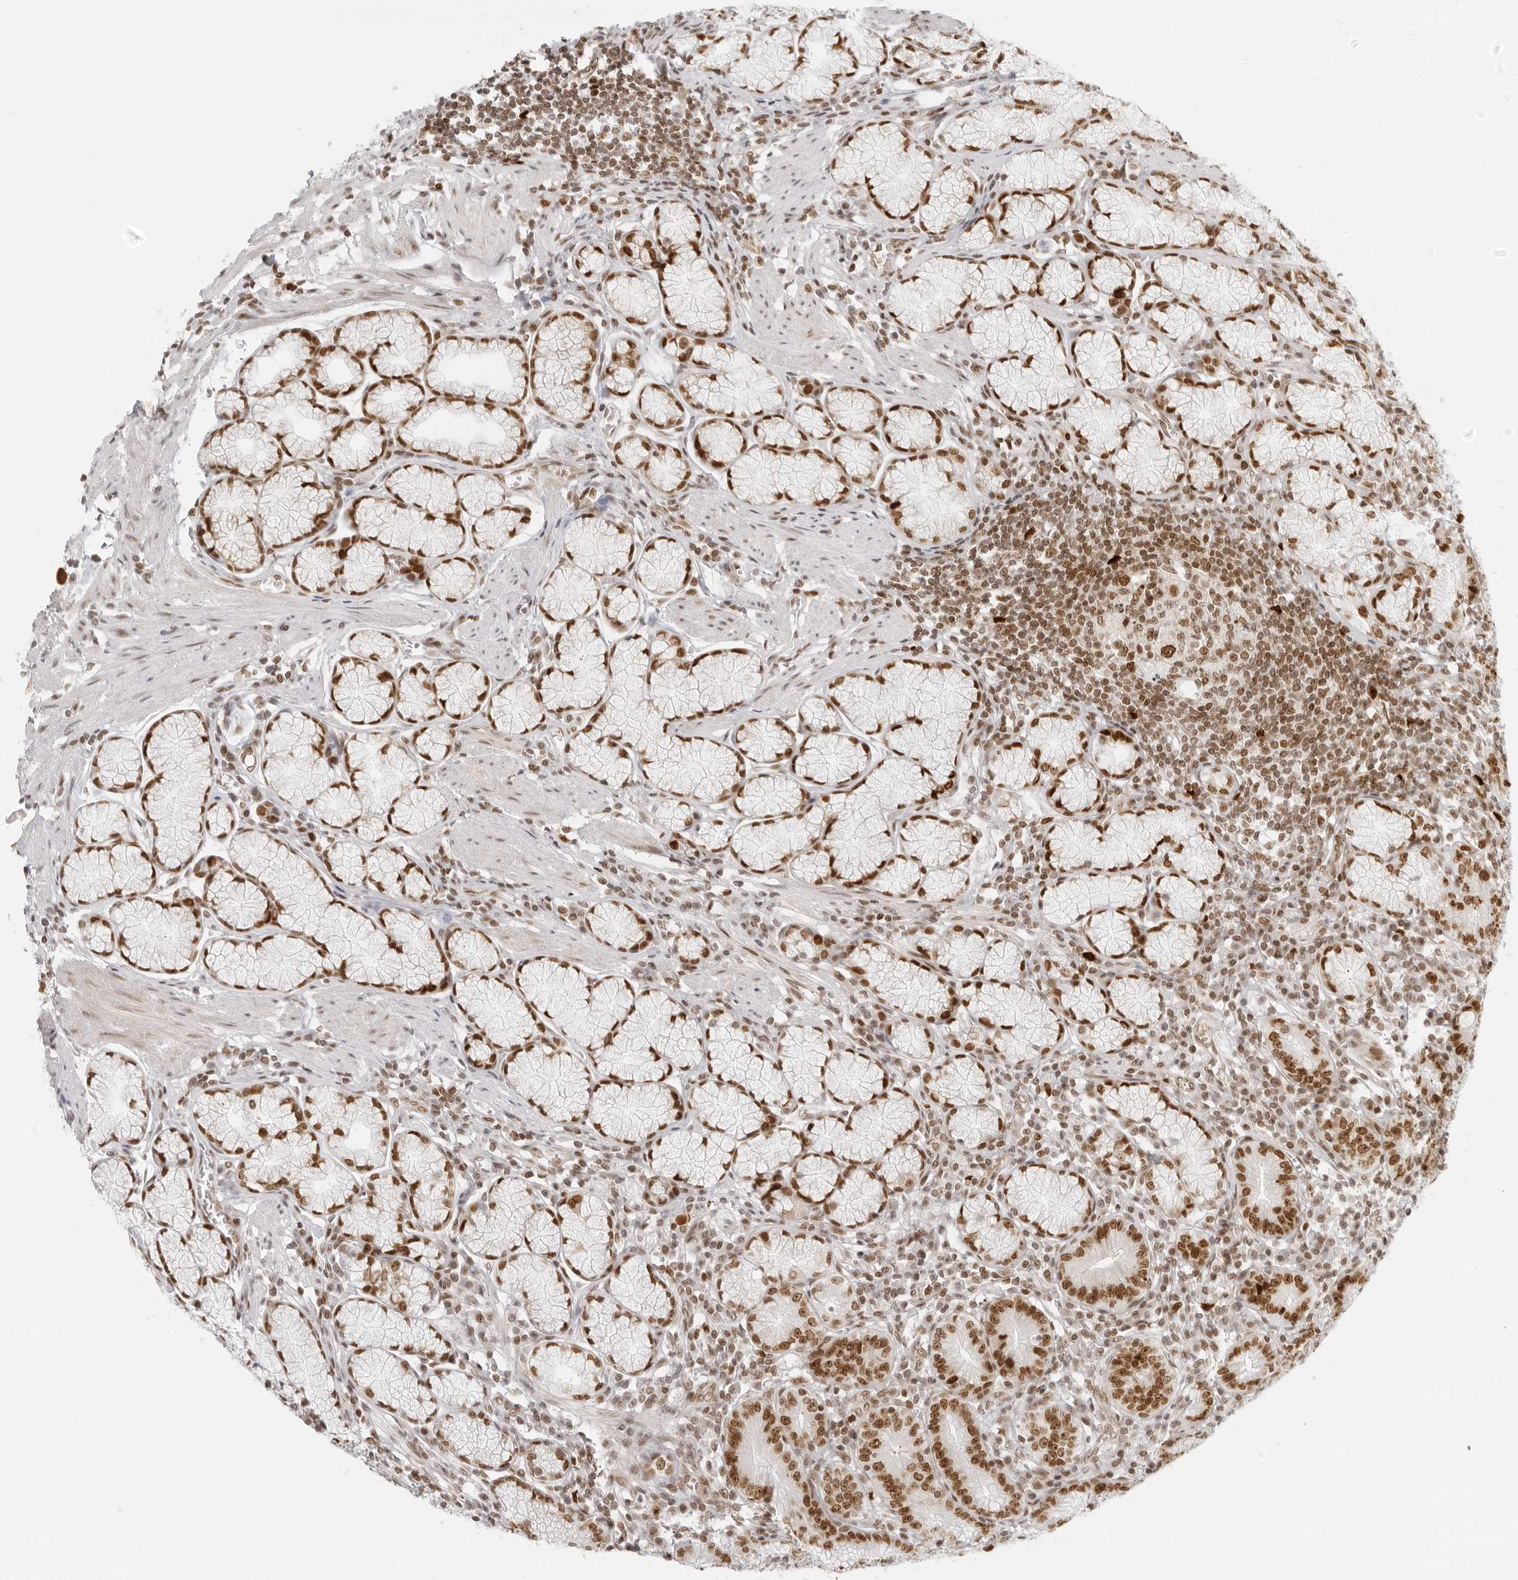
{"staining": {"intensity": "moderate", "quantity": ">75%", "location": "nuclear"}, "tissue": "stomach", "cell_type": "Glandular cells", "image_type": "normal", "snomed": [{"axis": "morphology", "description": "Normal tissue, NOS"}, {"axis": "topography", "description": "Stomach"}], "caption": "This is an image of immunohistochemistry (IHC) staining of unremarkable stomach, which shows moderate expression in the nuclear of glandular cells.", "gene": "RCC1", "patient": {"sex": "male", "age": 55}}